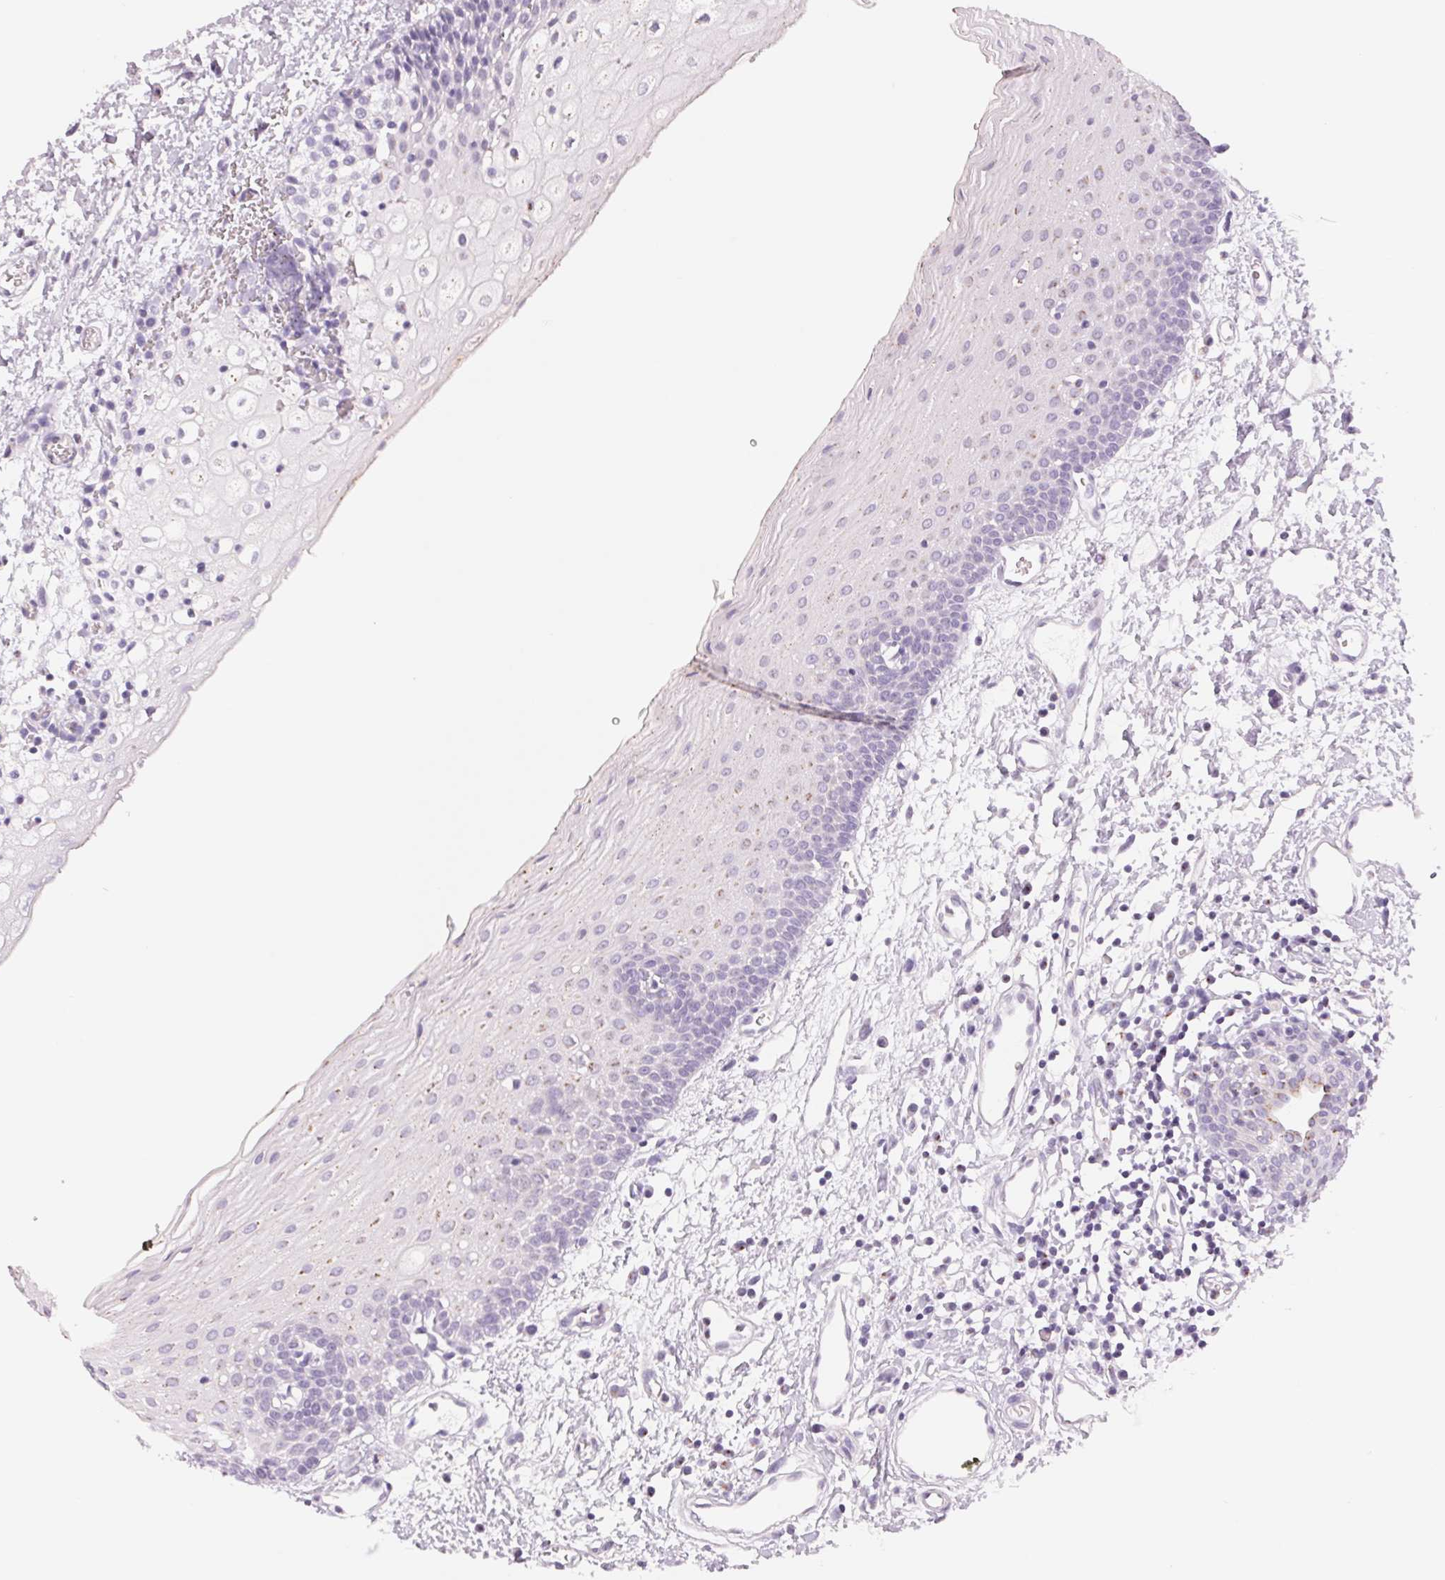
{"staining": {"intensity": "moderate", "quantity": "<25%", "location": "cytoplasmic/membranous"}, "tissue": "oral mucosa", "cell_type": "Squamous epithelial cells", "image_type": "normal", "snomed": [{"axis": "morphology", "description": "Normal tissue, NOS"}, {"axis": "topography", "description": "Oral tissue"}], "caption": "DAB immunohistochemical staining of normal human oral mucosa displays moderate cytoplasmic/membranous protein expression in approximately <25% of squamous epithelial cells. (DAB (3,3'-diaminobenzidine) = brown stain, brightfield microscopy at high magnification).", "gene": "GALNT7", "patient": {"sex": "female", "age": 43}}